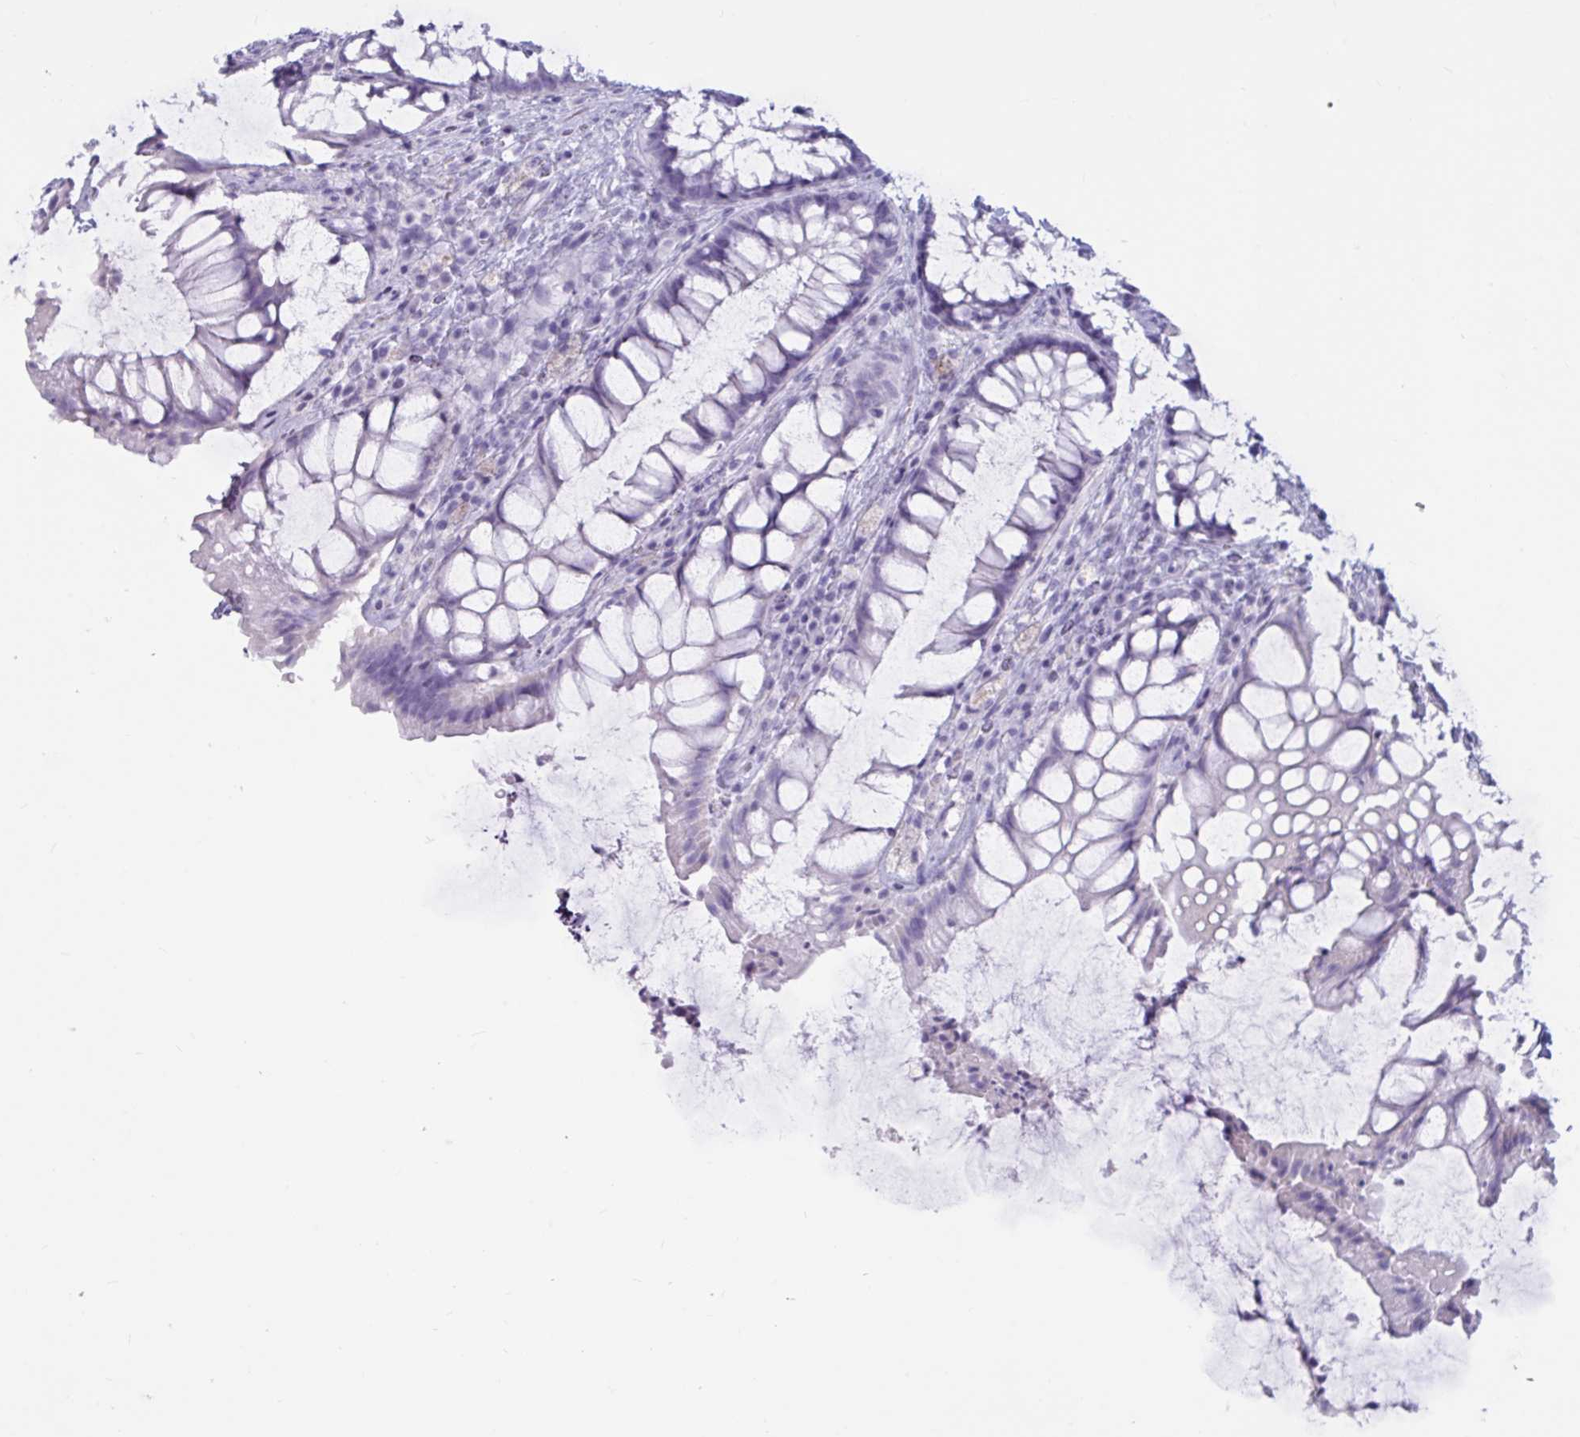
{"staining": {"intensity": "negative", "quantity": "none", "location": "none"}, "tissue": "rectum", "cell_type": "Glandular cells", "image_type": "normal", "snomed": [{"axis": "morphology", "description": "Normal tissue, NOS"}, {"axis": "topography", "description": "Rectum"}], "caption": "Immunohistochemical staining of benign rectum demonstrates no significant staining in glandular cells. The staining is performed using DAB (3,3'-diaminobenzidine) brown chromogen with nuclei counter-stained in using hematoxylin.", "gene": "BBS10", "patient": {"sex": "female", "age": 58}}